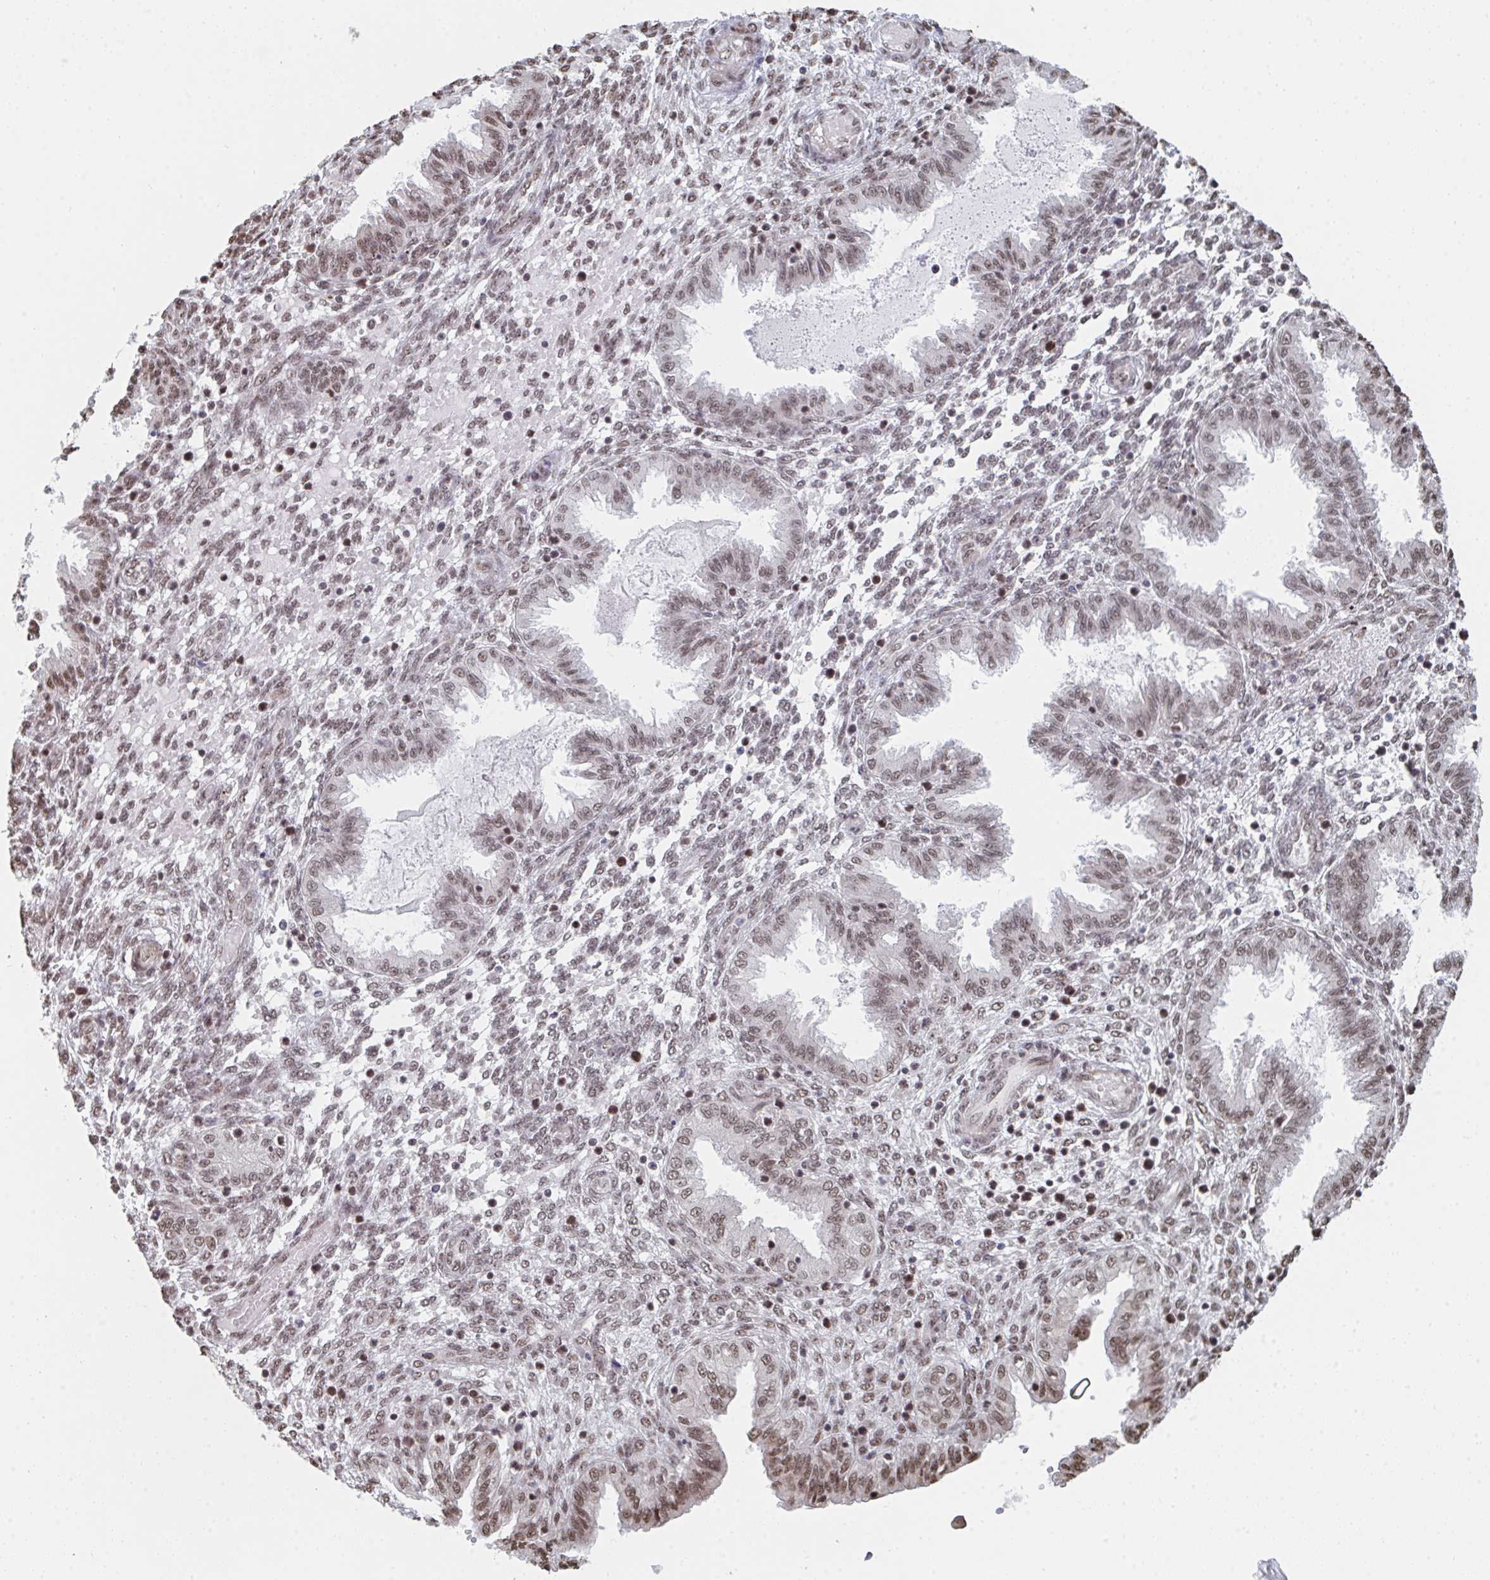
{"staining": {"intensity": "moderate", "quantity": "<25%", "location": "nuclear"}, "tissue": "endometrium", "cell_type": "Cells in endometrial stroma", "image_type": "normal", "snomed": [{"axis": "morphology", "description": "Normal tissue, NOS"}, {"axis": "topography", "description": "Endometrium"}], "caption": "About <25% of cells in endometrial stroma in normal endometrium demonstrate moderate nuclear protein positivity as visualized by brown immunohistochemical staining.", "gene": "MBNL1", "patient": {"sex": "female", "age": 33}}